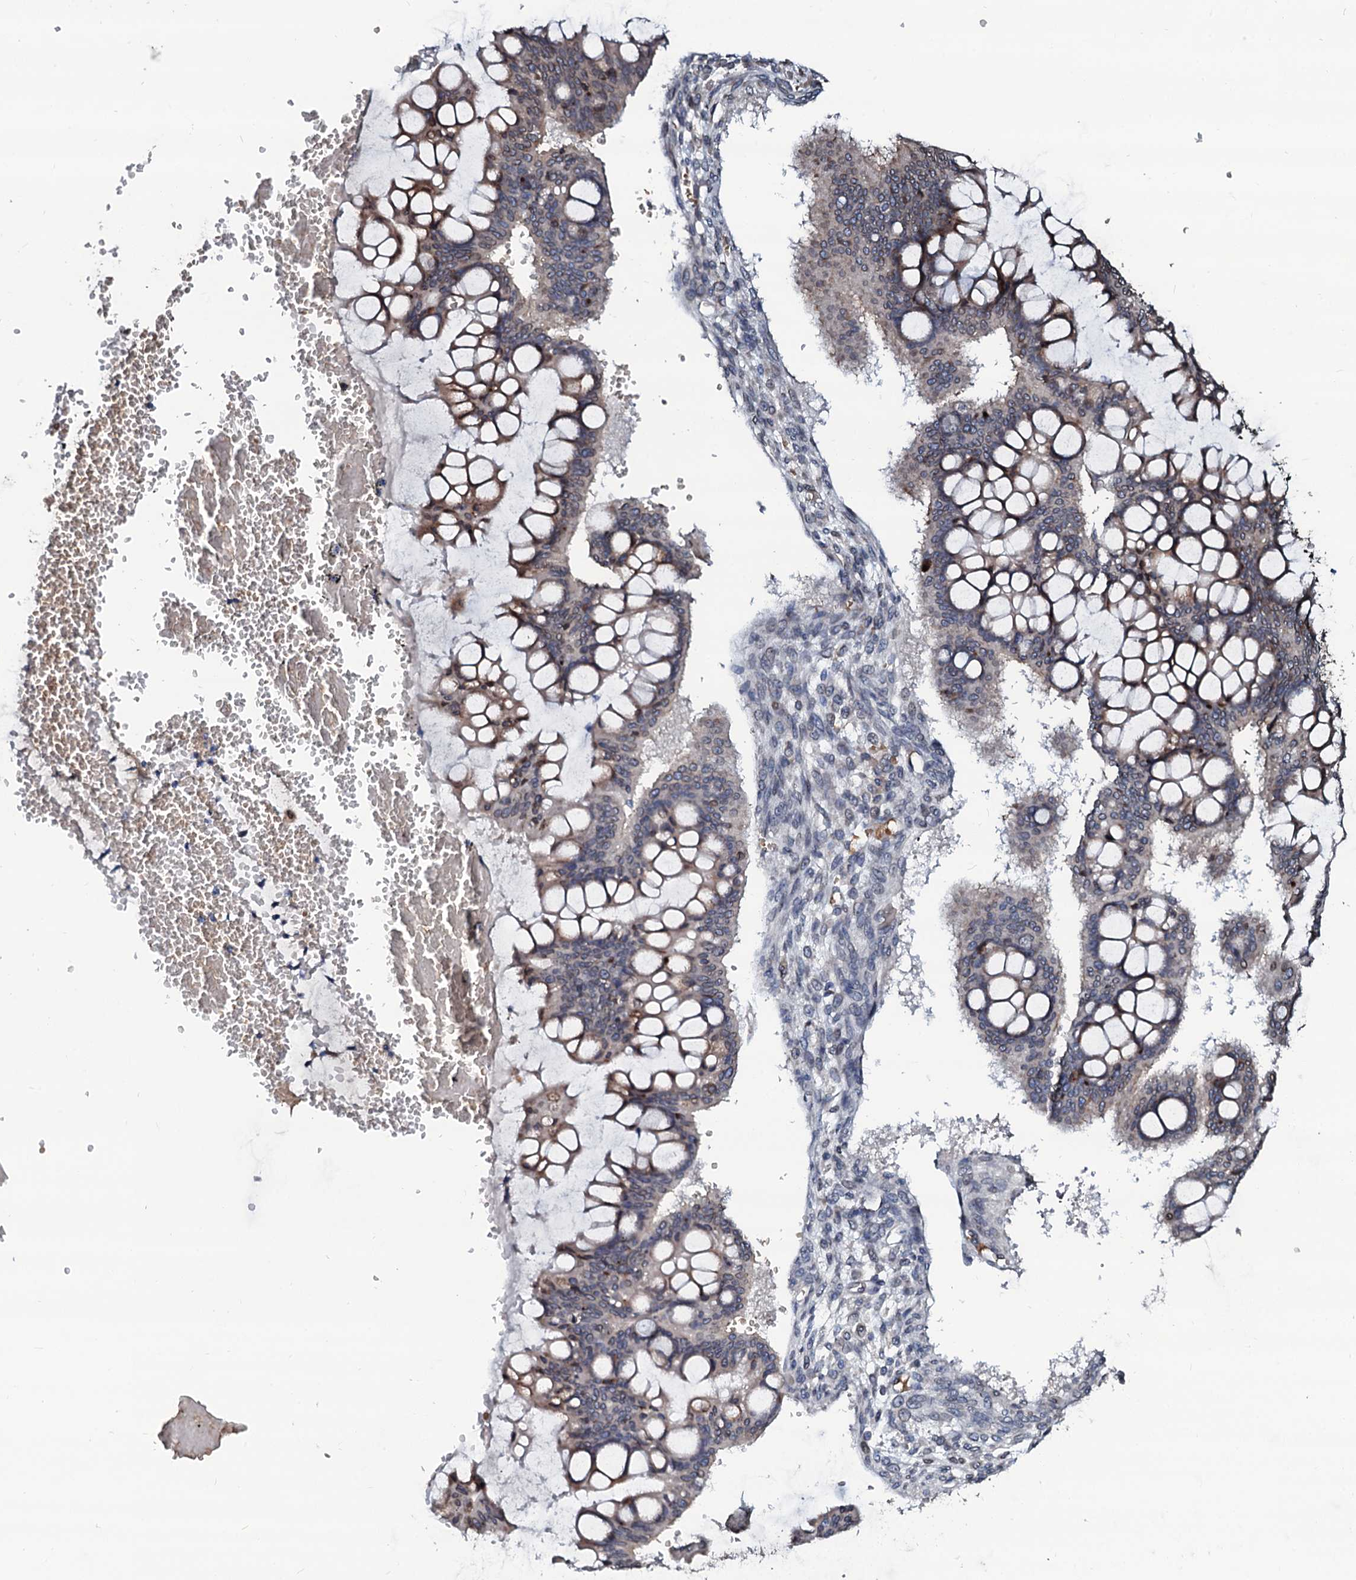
{"staining": {"intensity": "weak", "quantity": "<25%", "location": "cytoplasmic/membranous"}, "tissue": "ovarian cancer", "cell_type": "Tumor cells", "image_type": "cancer", "snomed": [{"axis": "morphology", "description": "Cystadenocarcinoma, mucinous, NOS"}, {"axis": "topography", "description": "Ovary"}], "caption": "This is an immunohistochemistry (IHC) micrograph of human mucinous cystadenocarcinoma (ovarian). There is no staining in tumor cells.", "gene": "NRP2", "patient": {"sex": "female", "age": 73}}